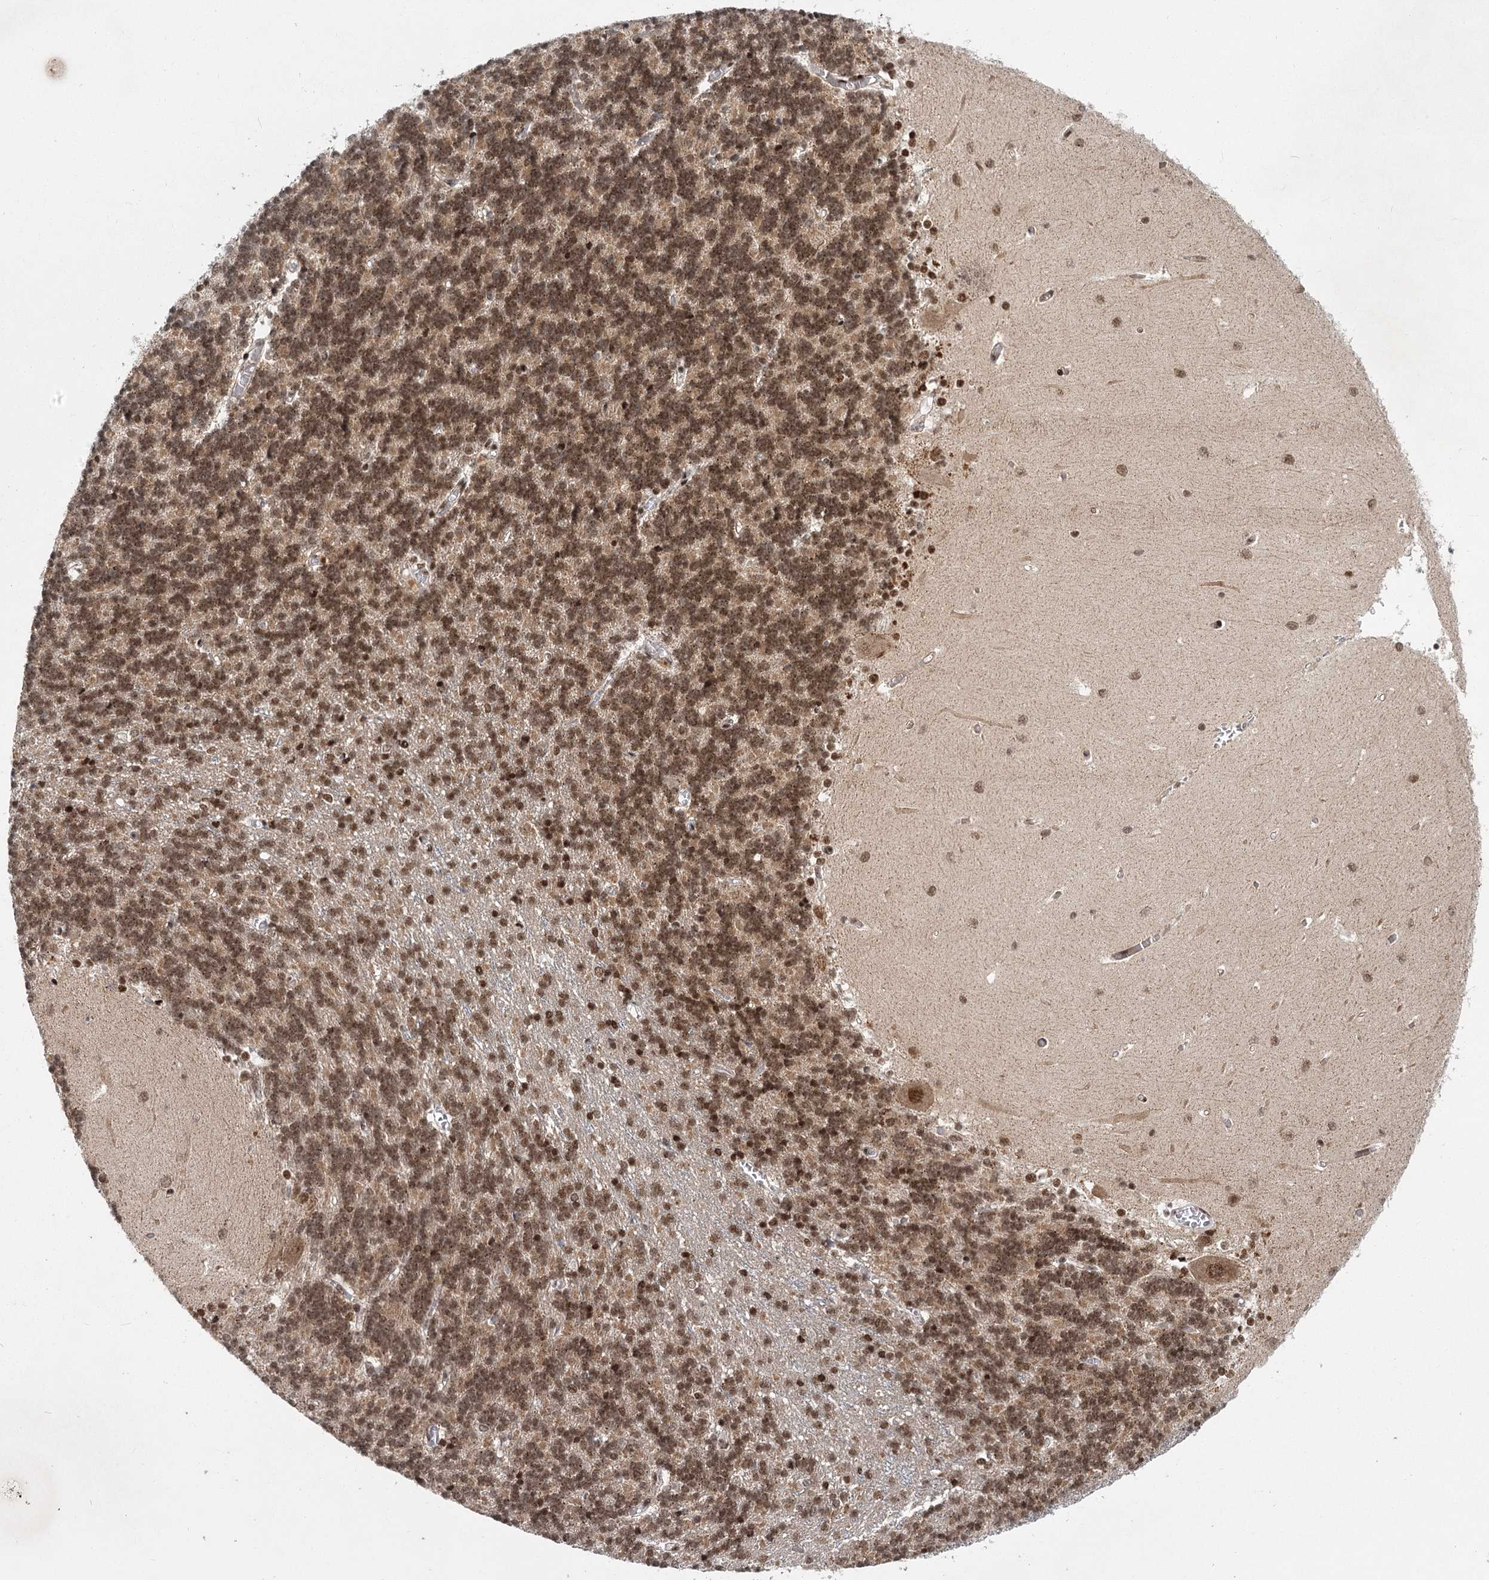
{"staining": {"intensity": "moderate", "quantity": "25%-75%", "location": "cytoplasmic/membranous,nuclear"}, "tissue": "cerebellum", "cell_type": "Cells in granular layer", "image_type": "normal", "snomed": [{"axis": "morphology", "description": "Normal tissue, NOS"}, {"axis": "topography", "description": "Cerebellum"}], "caption": "Cells in granular layer exhibit medium levels of moderate cytoplasmic/membranous,nuclear positivity in about 25%-75% of cells in normal human cerebellum.", "gene": "CIB4", "patient": {"sex": "male", "age": 37}}